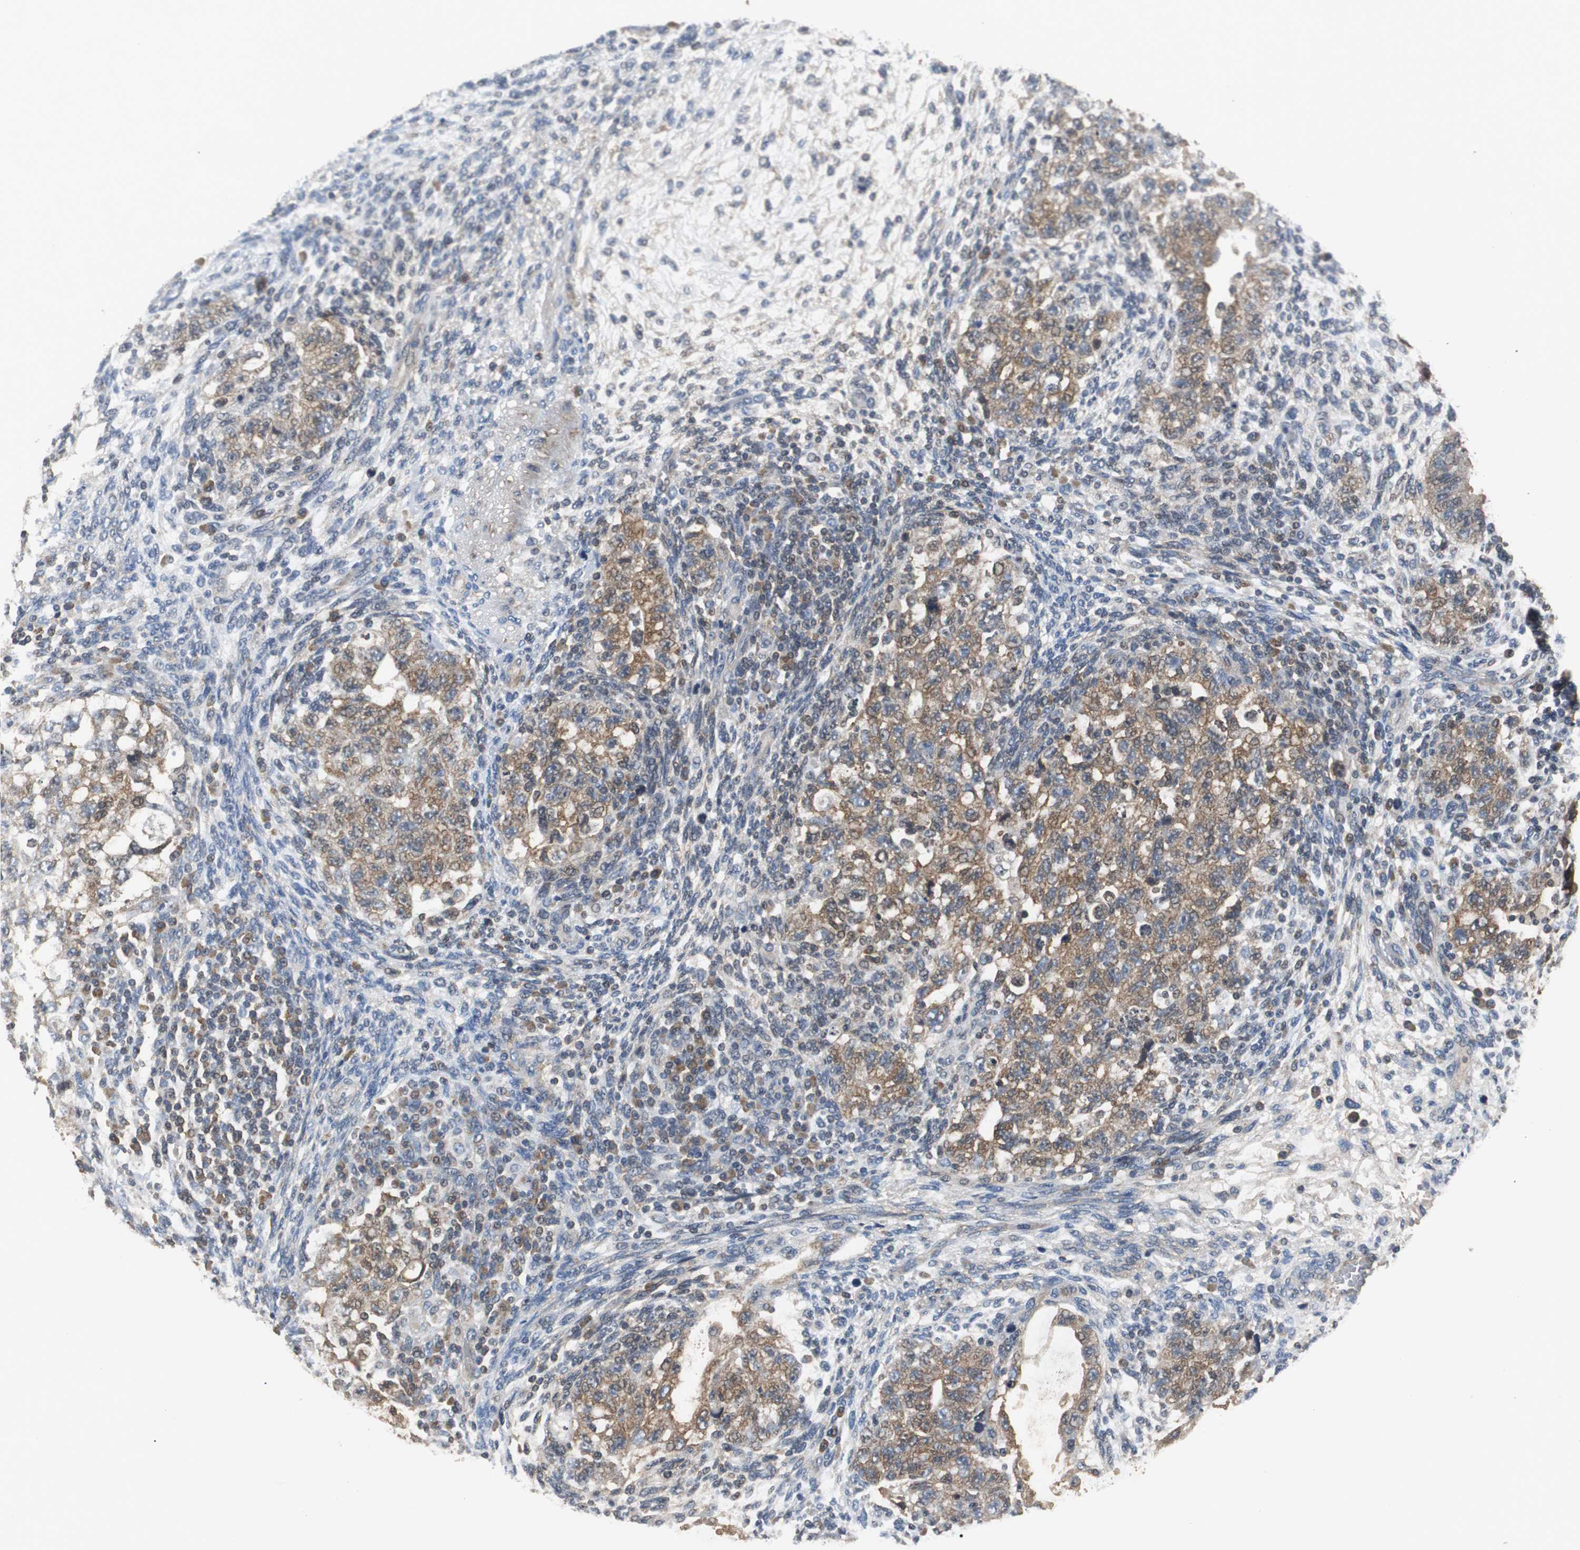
{"staining": {"intensity": "moderate", "quantity": ">75%", "location": "cytoplasmic/membranous"}, "tissue": "testis cancer", "cell_type": "Tumor cells", "image_type": "cancer", "snomed": [{"axis": "morphology", "description": "Normal tissue, NOS"}, {"axis": "morphology", "description": "Carcinoma, Embryonal, NOS"}, {"axis": "topography", "description": "Testis"}], "caption": "A photomicrograph of testis embryonal carcinoma stained for a protein displays moderate cytoplasmic/membranous brown staining in tumor cells. The protein is shown in brown color, while the nuclei are stained blue.", "gene": "VBP1", "patient": {"sex": "male", "age": 36}}